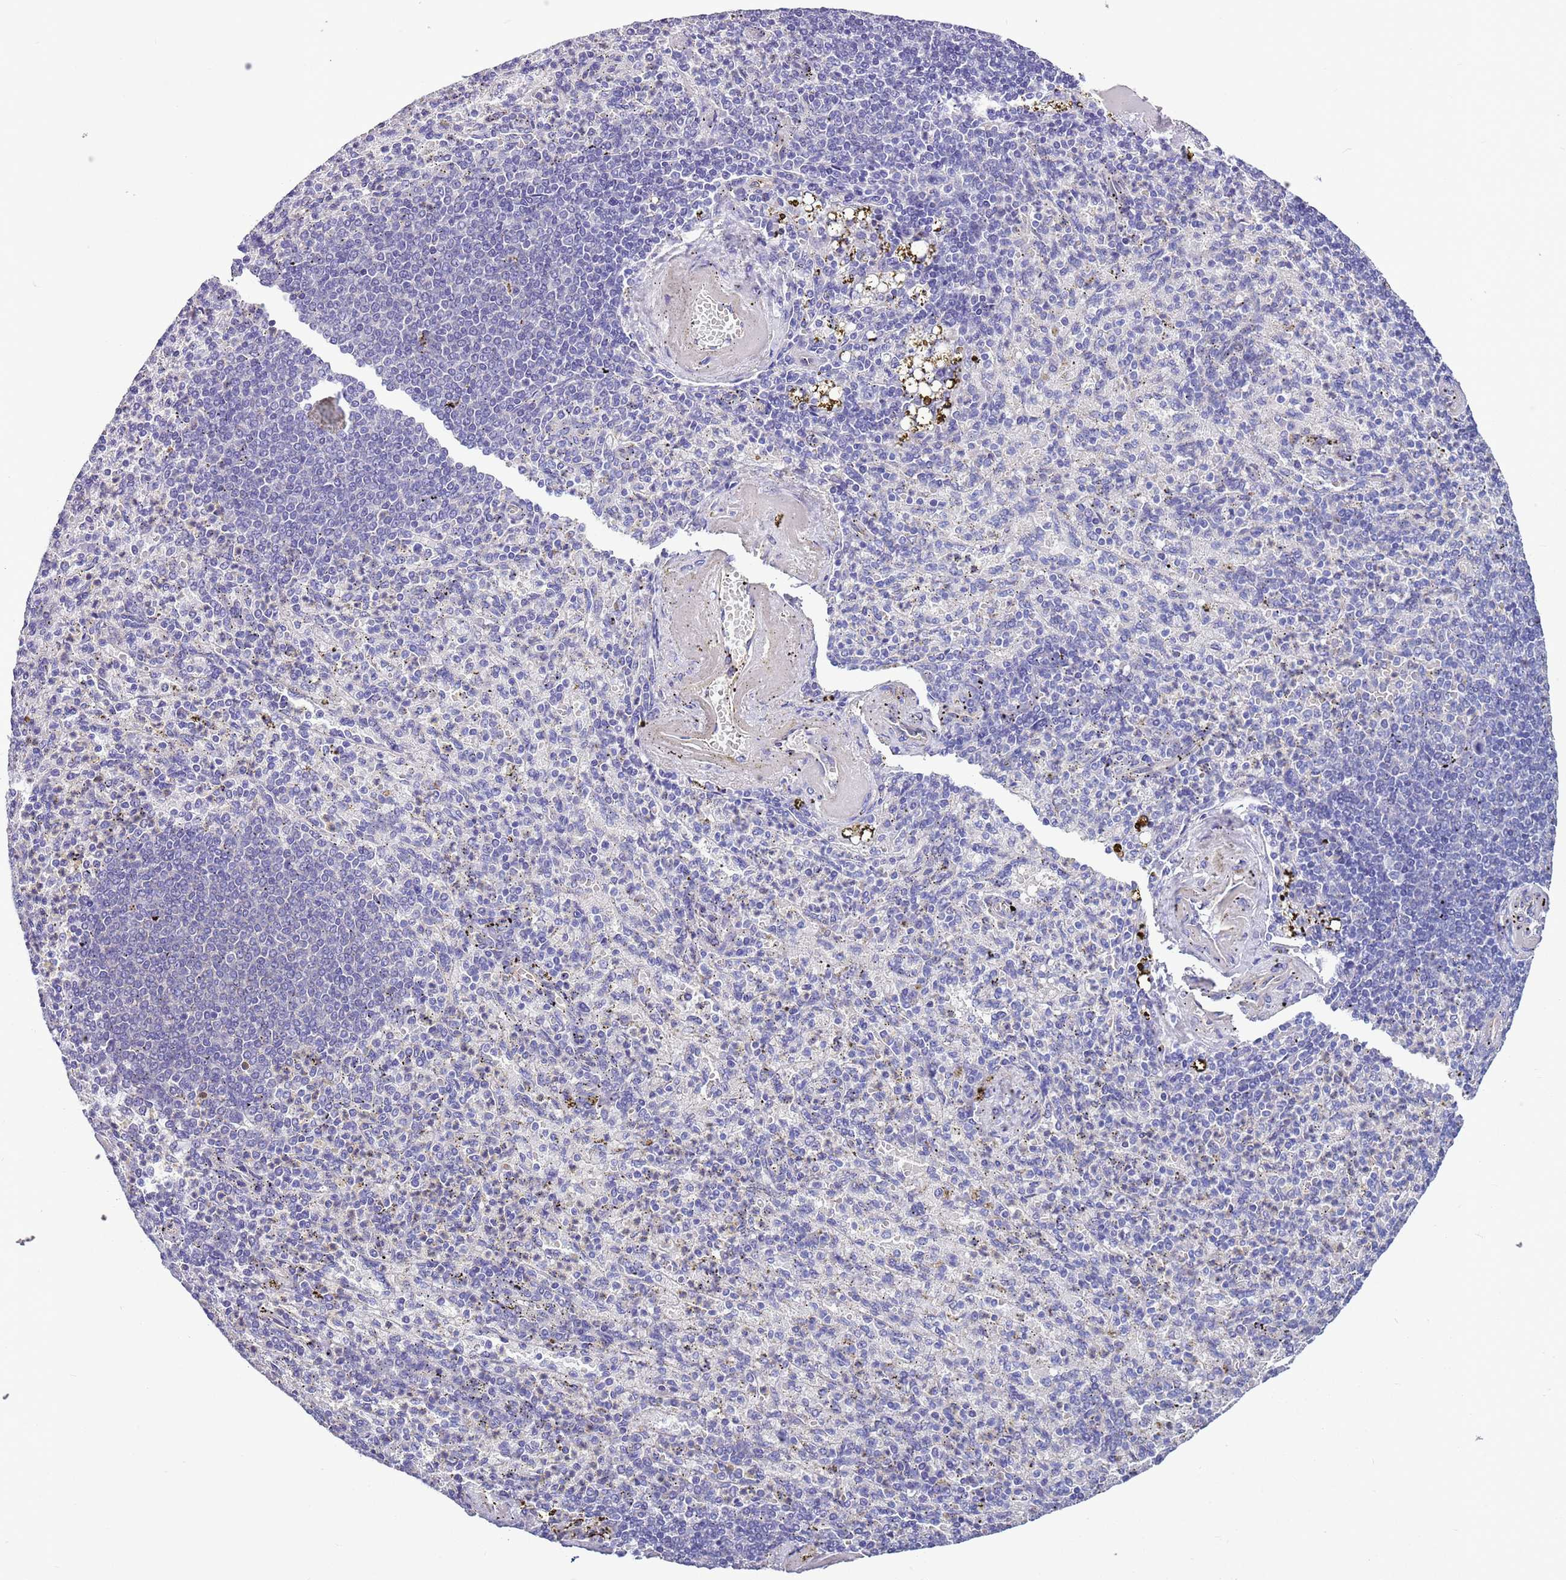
{"staining": {"intensity": "negative", "quantity": "none", "location": "none"}, "tissue": "spleen", "cell_type": "Cells in red pulp", "image_type": "normal", "snomed": [{"axis": "morphology", "description": "Normal tissue, NOS"}, {"axis": "topography", "description": "Spleen"}], "caption": "IHC photomicrograph of unremarkable human spleen stained for a protein (brown), which exhibits no expression in cells in red pulp.", "gene": "BRMS1L", "patient": {"sex": "female", "age": 74}}